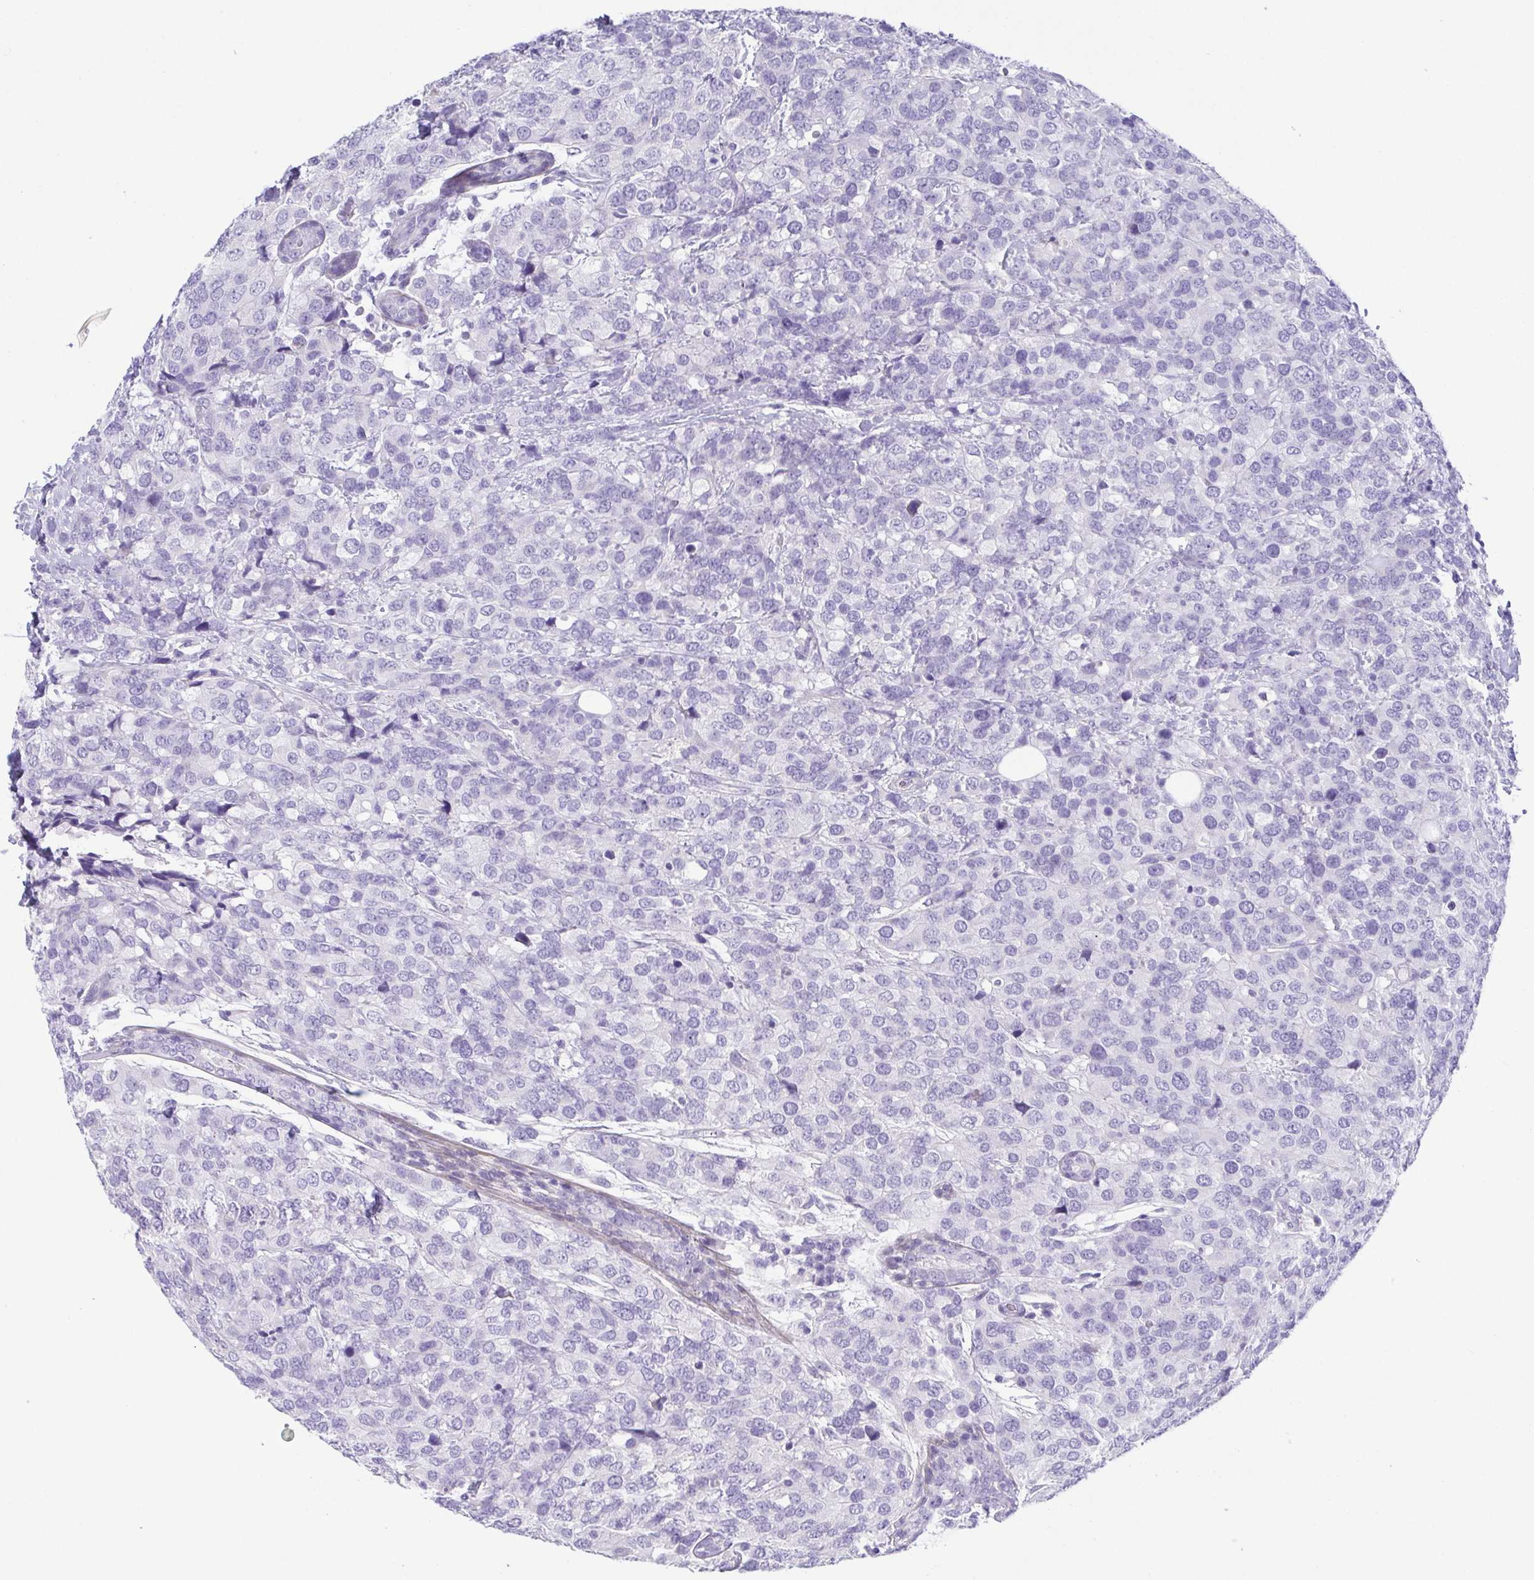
{"staining": {"intensity": "negative", "quantity": "none", "location": "none"}, "tissue": "breast cancer", "cell_type": "Tumor cells", "image_type": "cancer", "snomed": [{"axis": "morphology", "description": "Lobular carcinoma"}, {"axis": "topography", "description": "Breast"}], "caption": "The micrograph displays no significant expression in tumor cells of lobular carcinoma (breast).", "gene": "HAPLN2", "patient": {"sex": "female", "age": 59}}